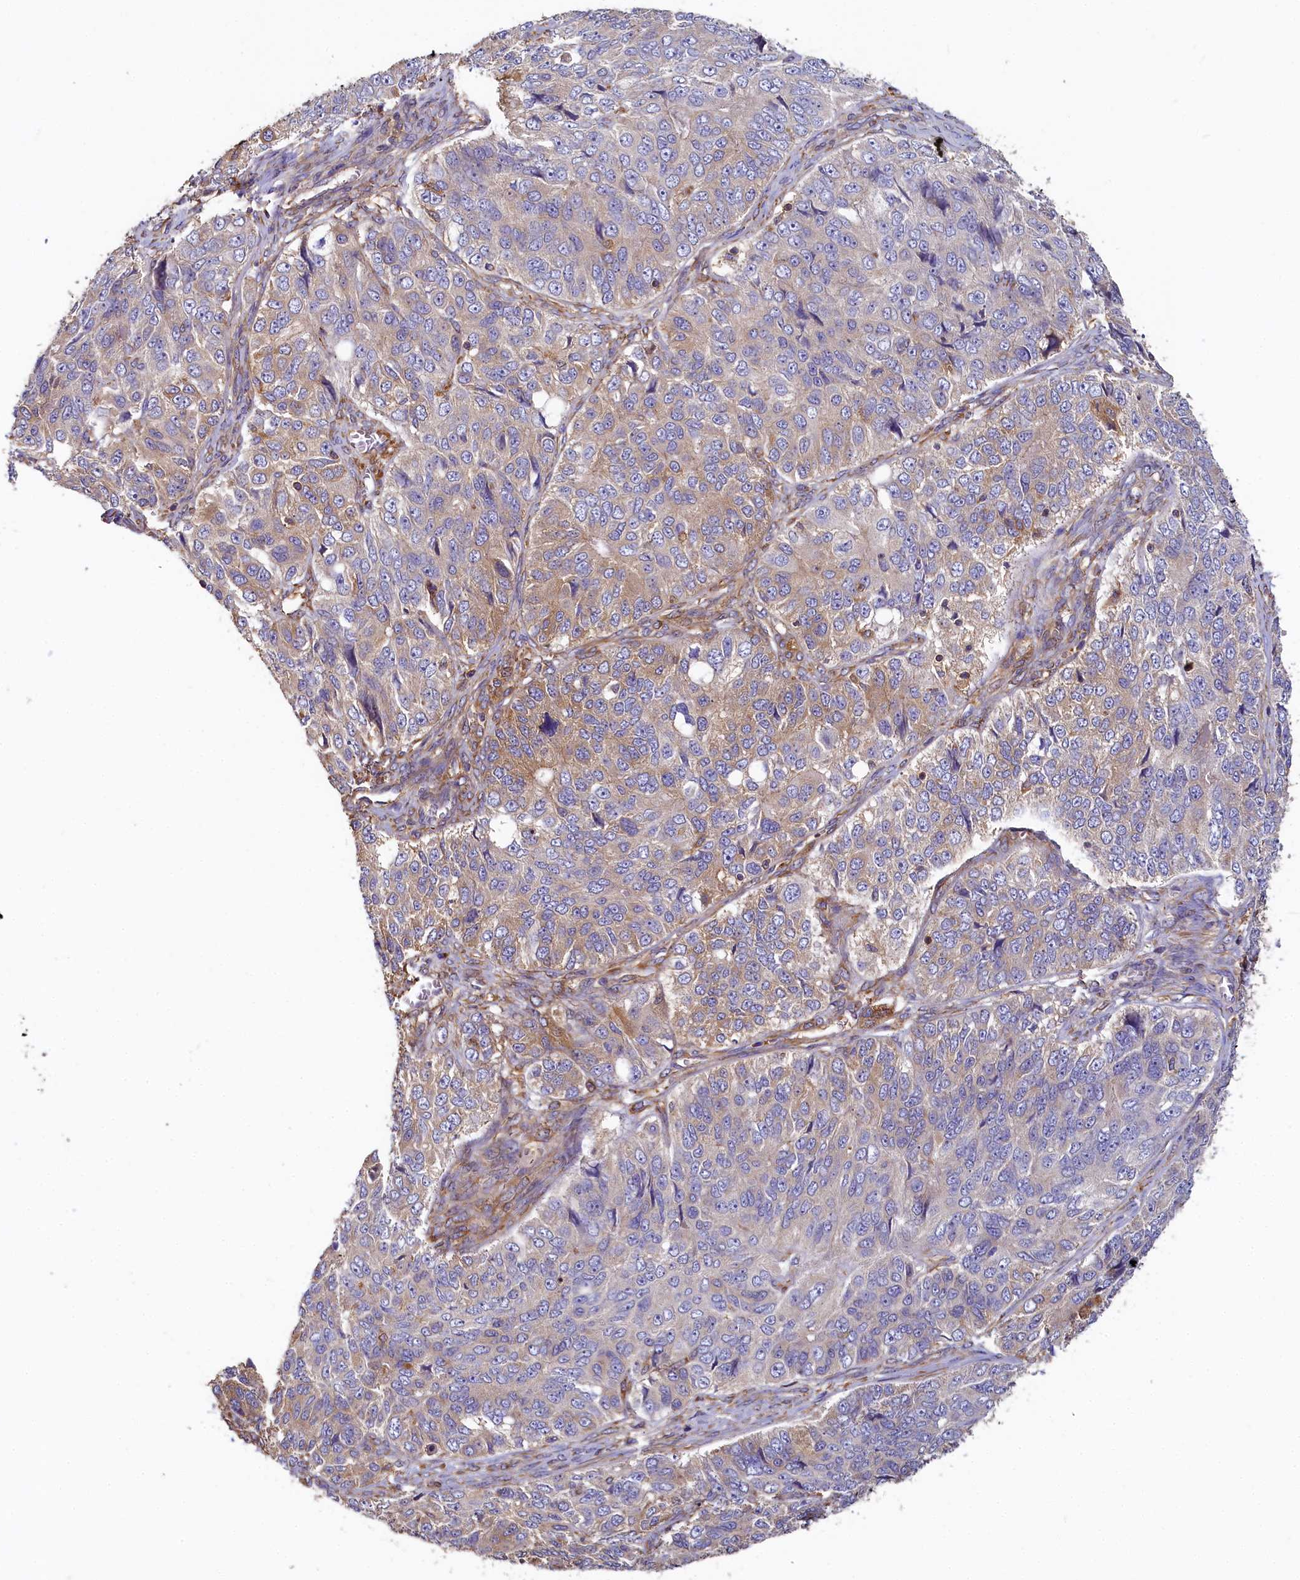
{"staining": {"intensity": "weak", "quantity": "<25%", "location": "cytoplasmic/membranous"}, "tissue": "ovarian cancer", "cell_type": "Tumor cells", "image_type": "cancer", "snomed": [{"axis": "morphology", "description": "Carcinoma, endometroid"}, {"axis": "topography", "description": "Ovary"}], "caption": "Histopathology image shows no protein staining in tumor cells of ovarian endometroid carcinoma tissue.", "gene": "PPIP5K1", "patient": {"sex": "female", "age": 51}}